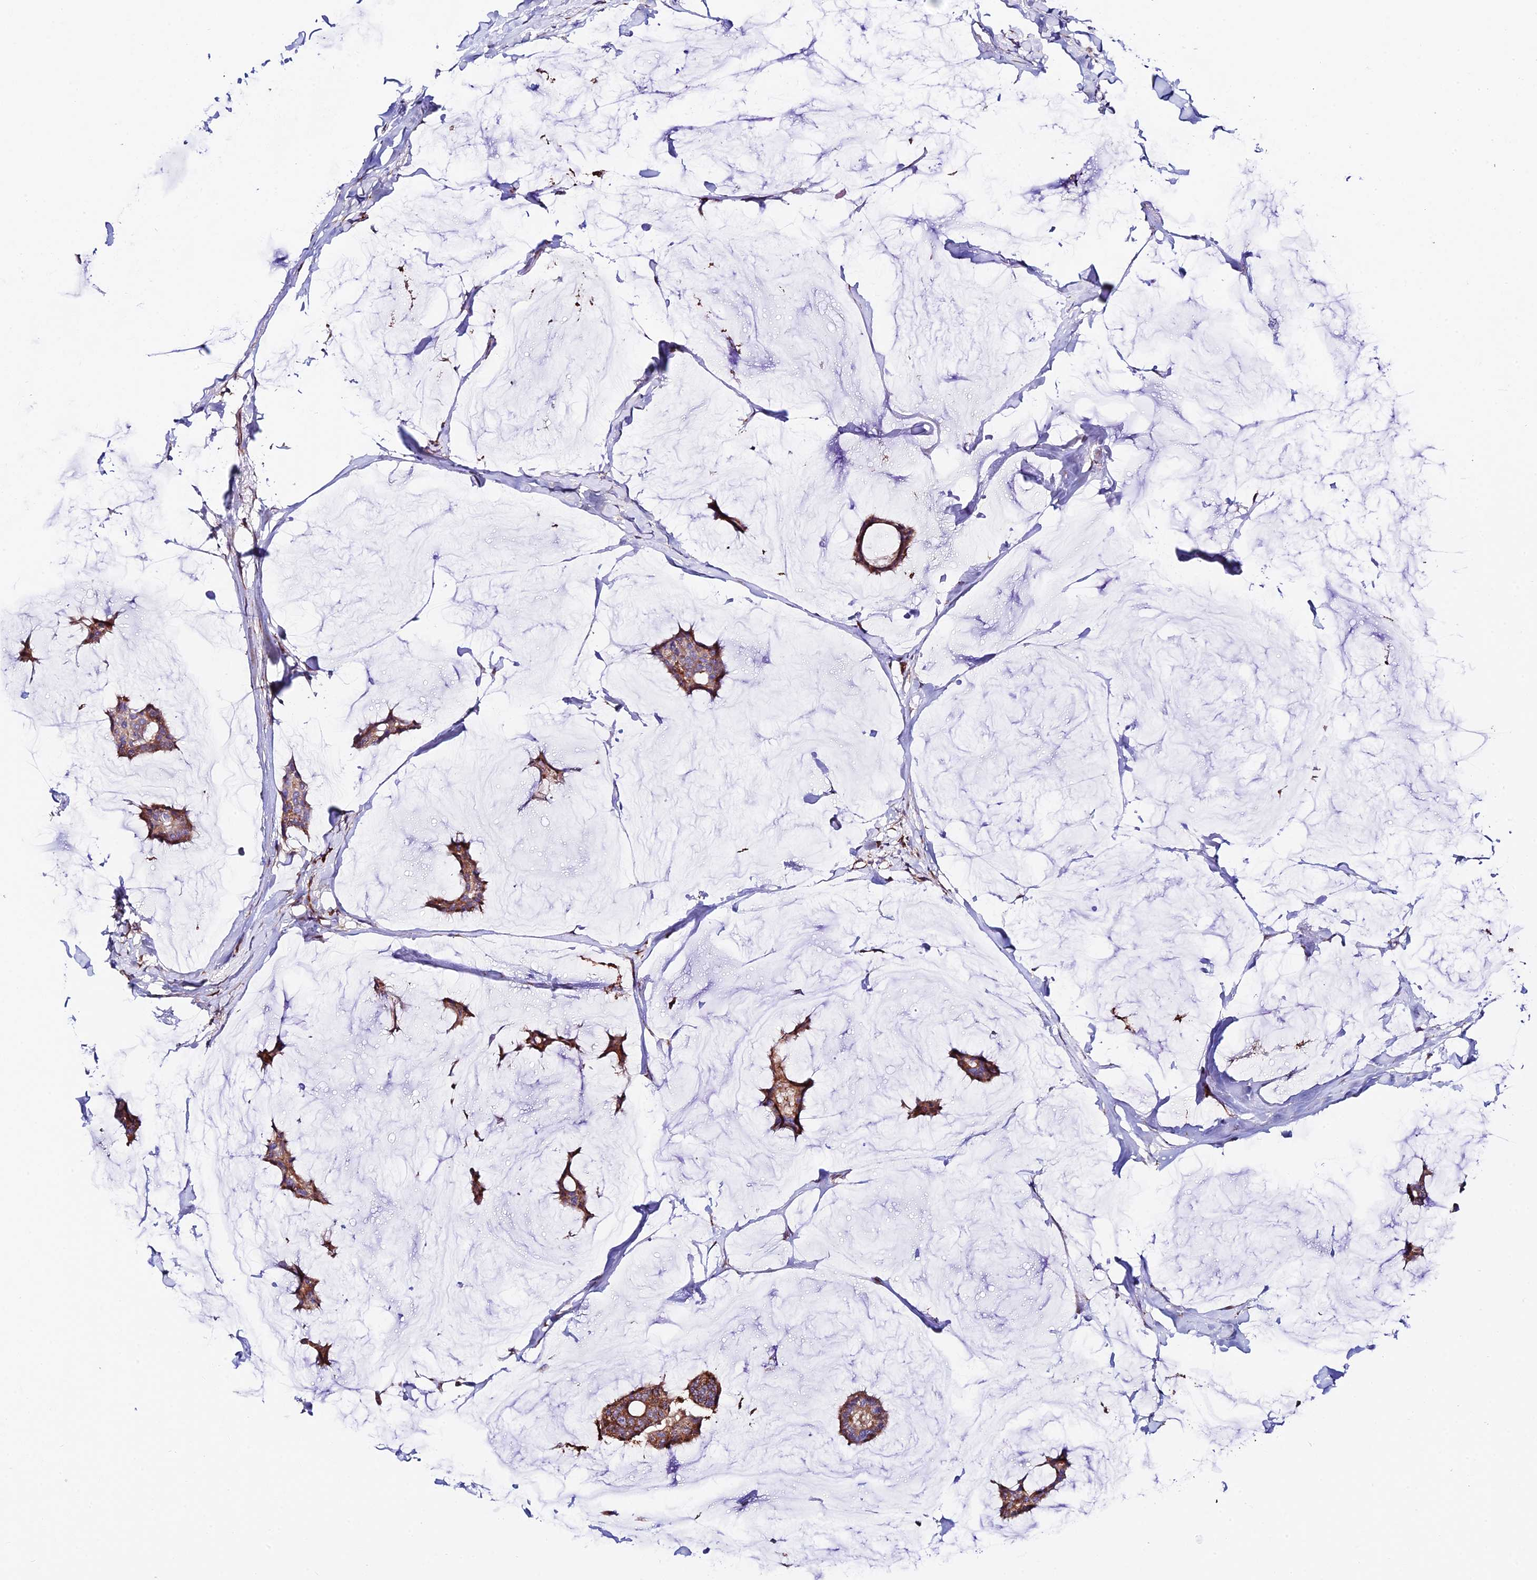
{"staining": {"intensity": "moderate", "quantity": ">75%", "location": "cytoplasmic/membranous"}, "tissue": "breast cancer", "cell_type": "Tumor cells", "image_type": "cancer", "snomed": [{"axis": "morphology", "description": "Duct carcinoma"}, {"axis": "topography", "description": "Breast"}], "caption": "IHC photomicrograph of breast cancer (intraductal carcinoma) stained for a protein (brown), which reveals medium levels of moderate cytoplasmic/membranous positivity in about >75% of tumor cells.", "gene": "VPS13C", "patient": {"sex": "female", "age": 93}}